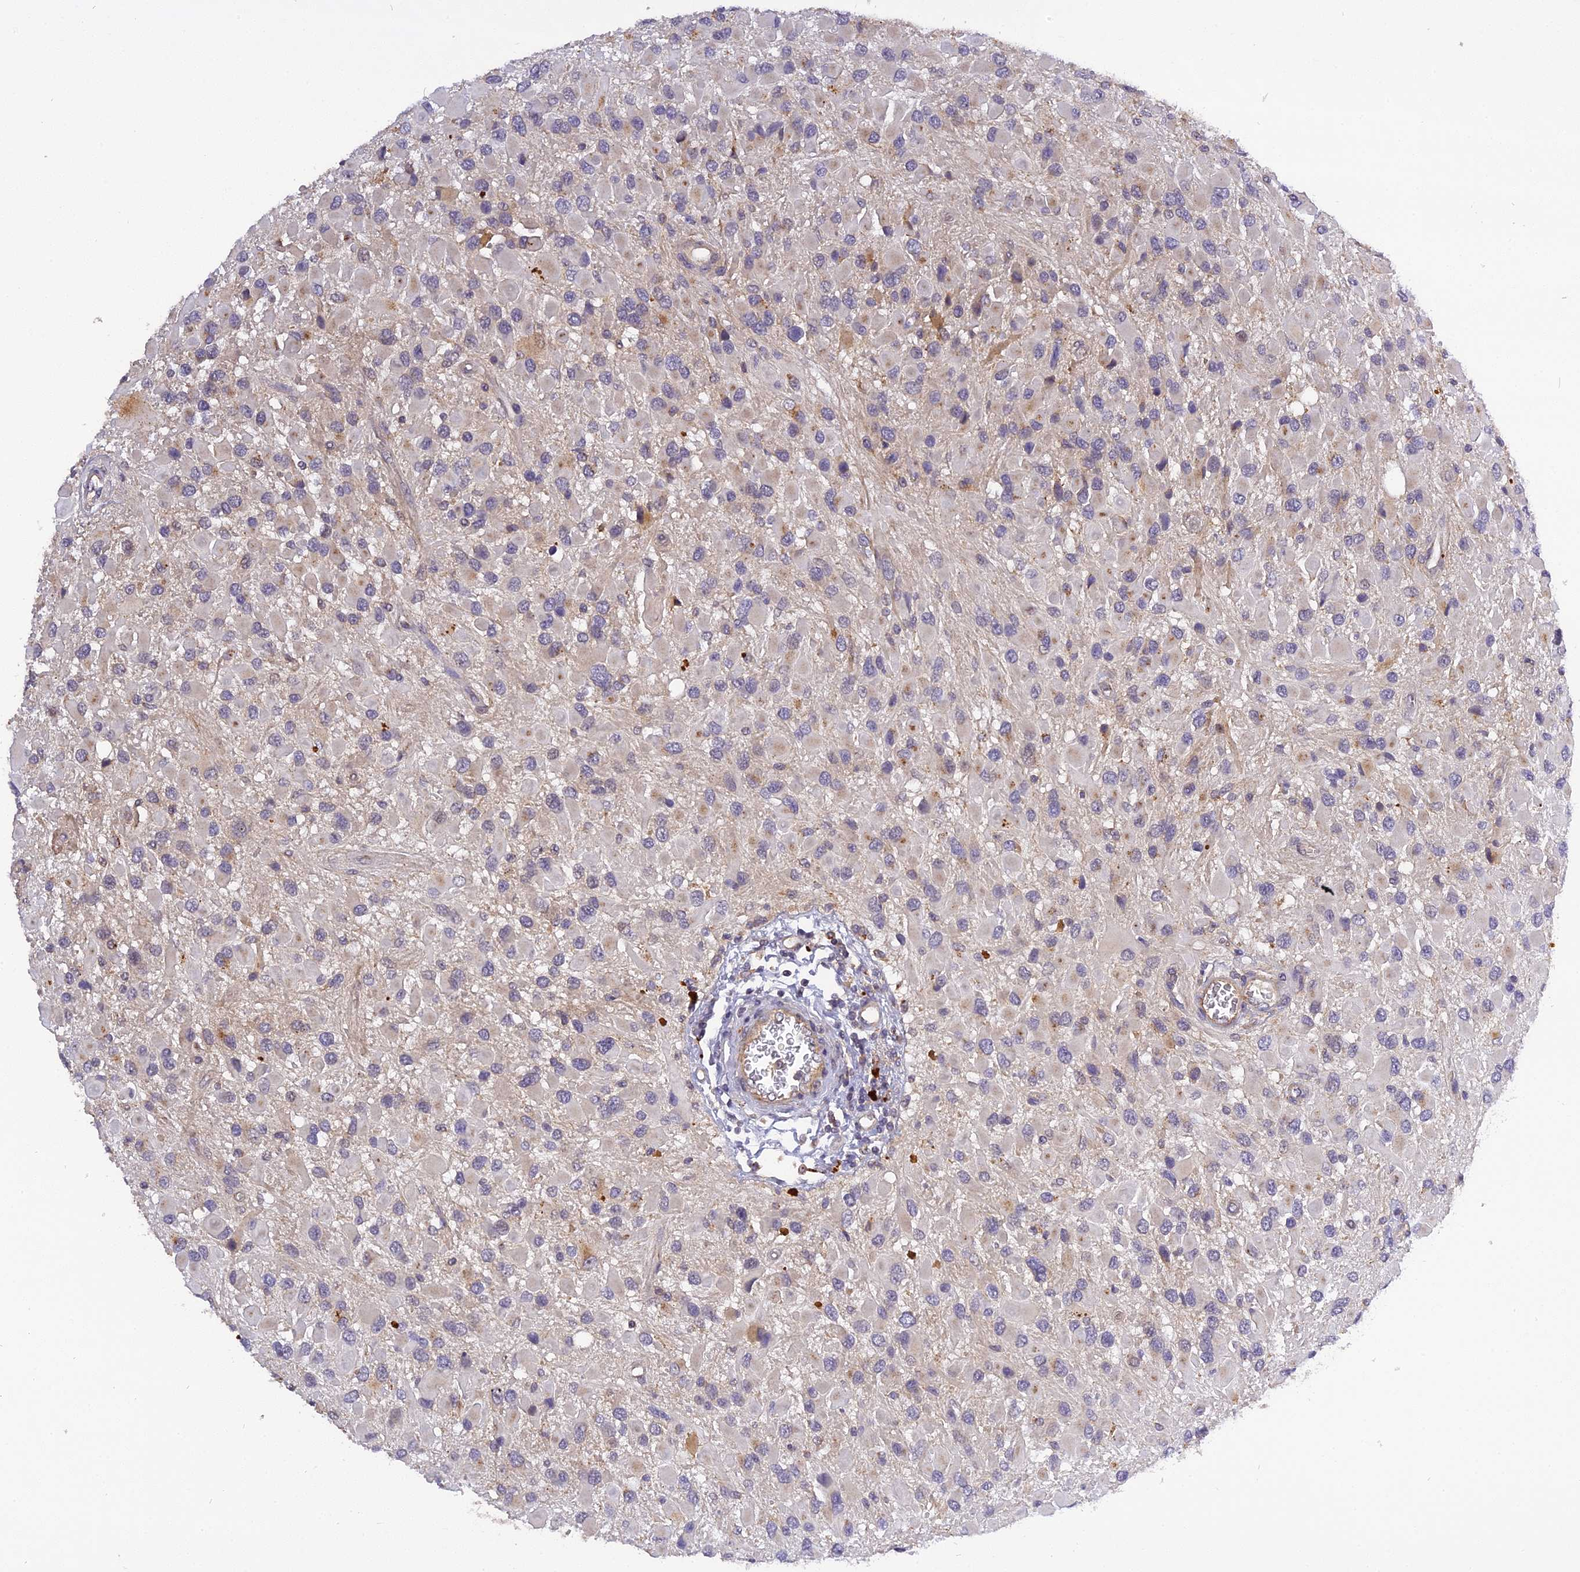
{"staining": {"intensity": "negative", "quantity": "none", "location": "none"}, "tissue": "glioma", "cell_type": "Tumor cells", "image_type": "cancer", "snomed": [{"axis": "morphology", "description": "Glioma, malignant, High grade"}, {"axis": "topography", "description": "Brain"}], "caption": "Tumor cells show no significant expression in glioma.", "gene": "FNIP2", "patient": {"sex": "male", "age": 53}}